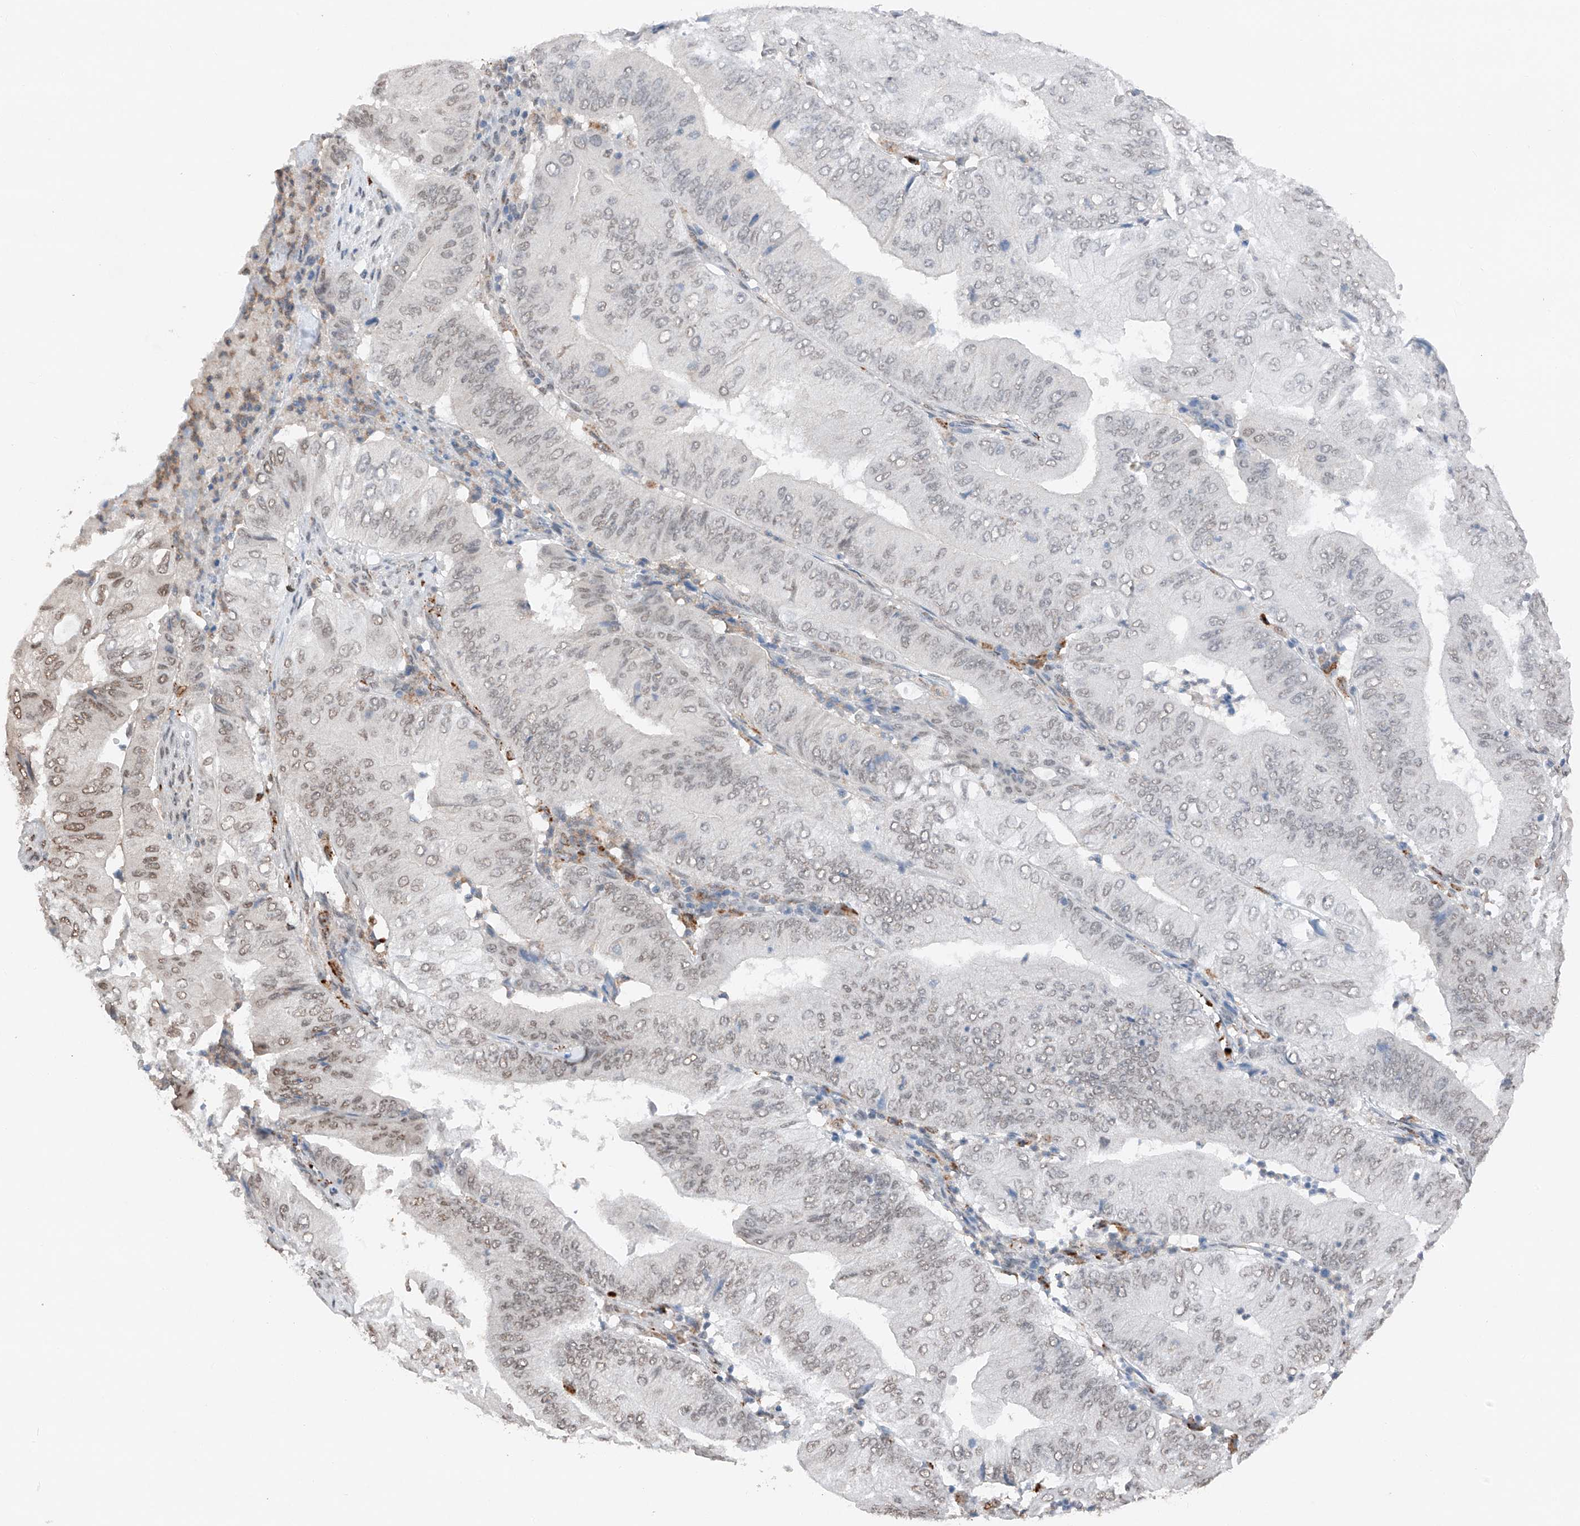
{"staining": {"intensity": "weak", "quantity": "<25%", "location": "nuclear"}, "tissue": "pancreatic cancer", "cell_type": "Tumor cells", "image_type": "cancer", "snomed": [{"axis": "morphology", "description": "Adenocarcinoma, NOS"}, {"axis": "topography", "description": "Pancreas"}], "caption": "DAB immunohistochemical staining of pancreatic adenocarcinoma demonstrates no significant positivity in tumor cells. (Stains: DAB IHC with hematoxylin counter stain, Microscopy: brightfield microscopy at high magnification).", "gene": "TBX4", "patient": {"sex": "female", "age": 77}}